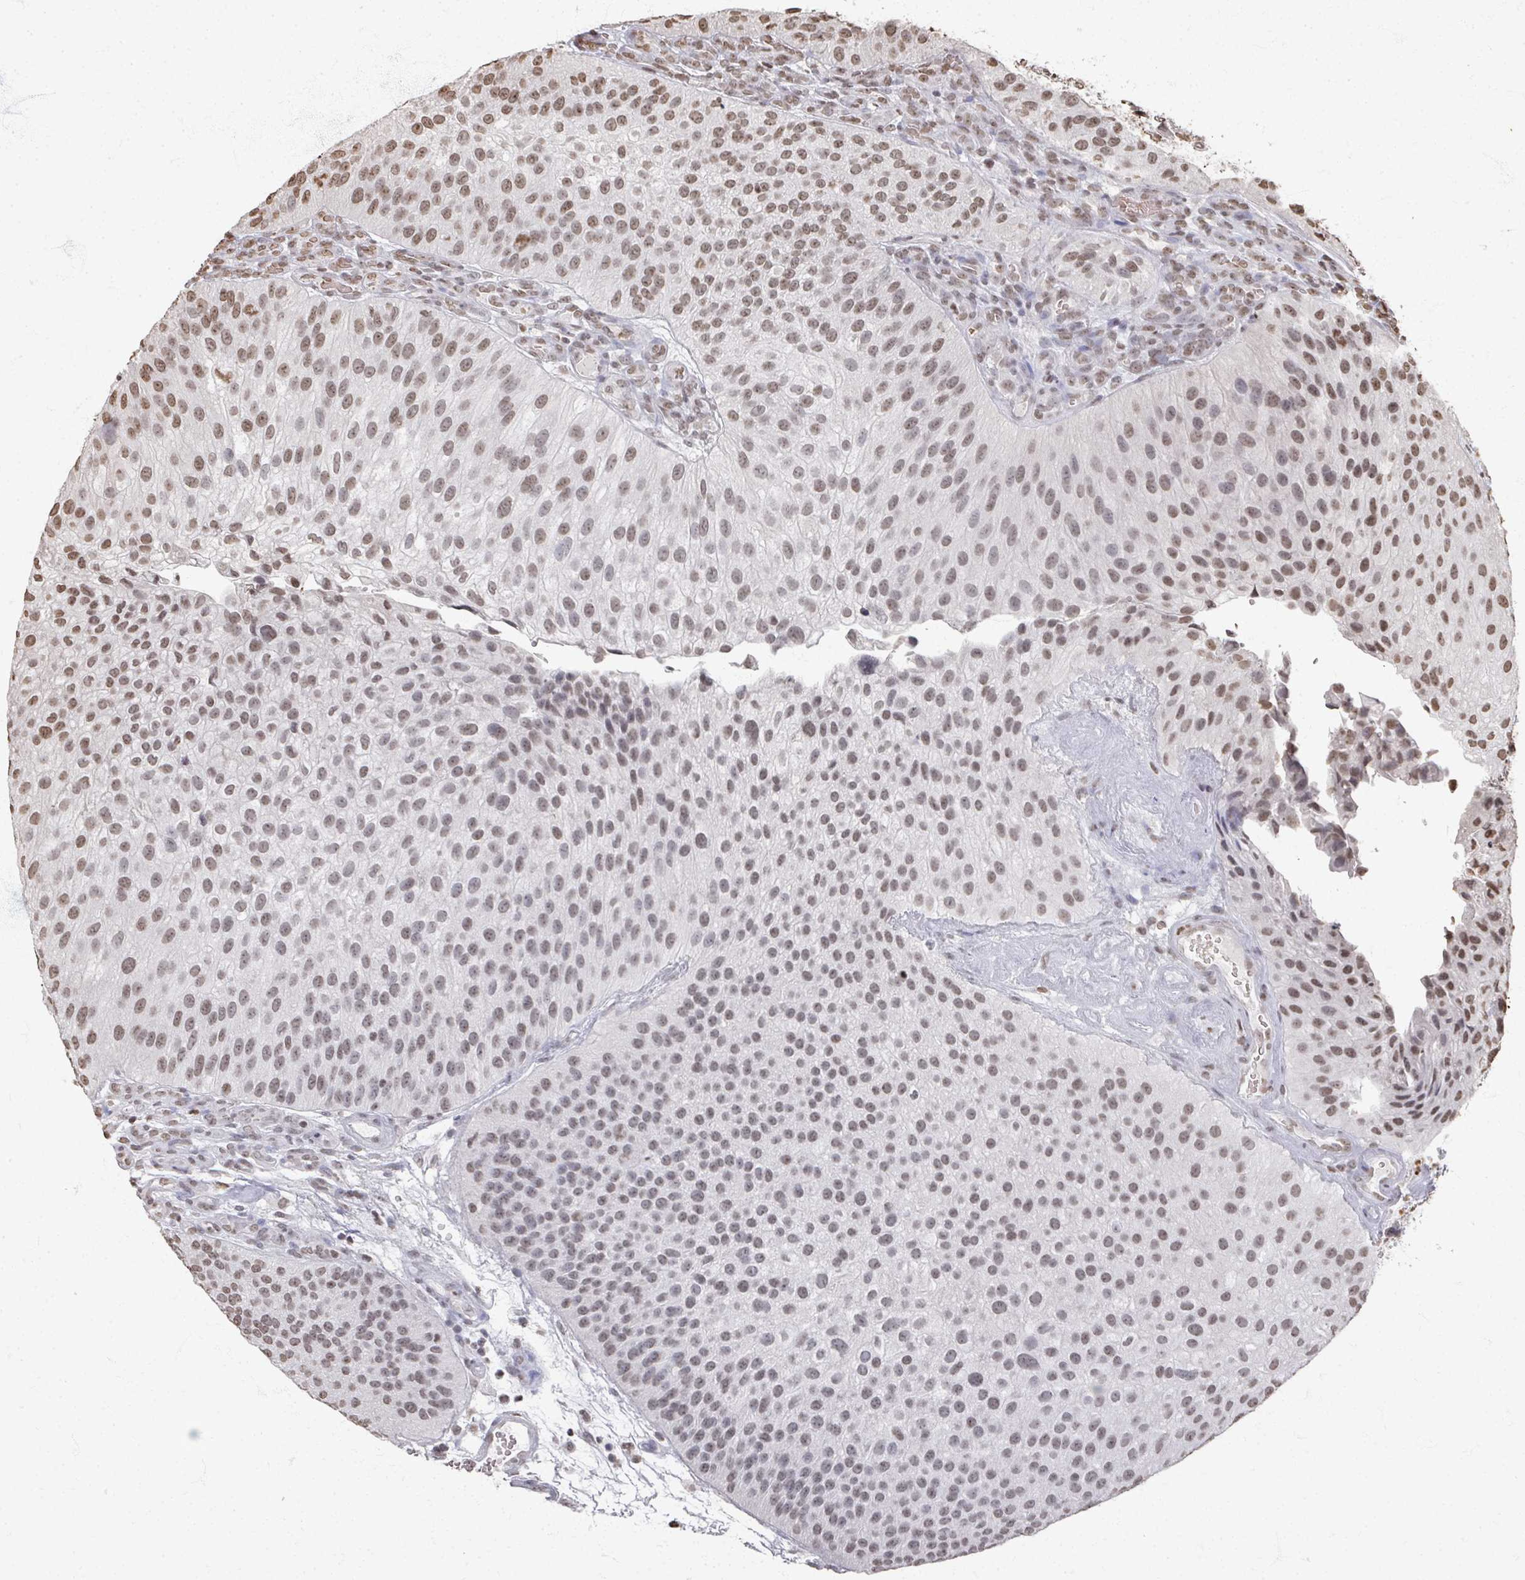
{"staining": {"intensity": "moderate", "quantity": "25%-75%", "location": "nuclear"}, "tissue": "urothelial cancer", "cell_type": "Tumor cells", "image_type": "cancer", "snomed": [{"axis": "morphology", "description": "Urothelial carcinoma, NOS"}, {"axis": "topography", "description": "Urinary bladder"}], "caption": "Transitional cell carcinoma stained with DAB (3,3'-diaminobenzidine) immunohistochemistry (IHC) demonstrates medium levels of moderate nuclear expression in about 25%-75% of tumor cells. (Stains: DAB (3,3'-diaminobenzidine) in brown, nuclei in blue, Microscopy: brightfield microscopy at high magnification).", "gene": "DCUN1D5", "patient": {"sex": "male", "age": 87}}